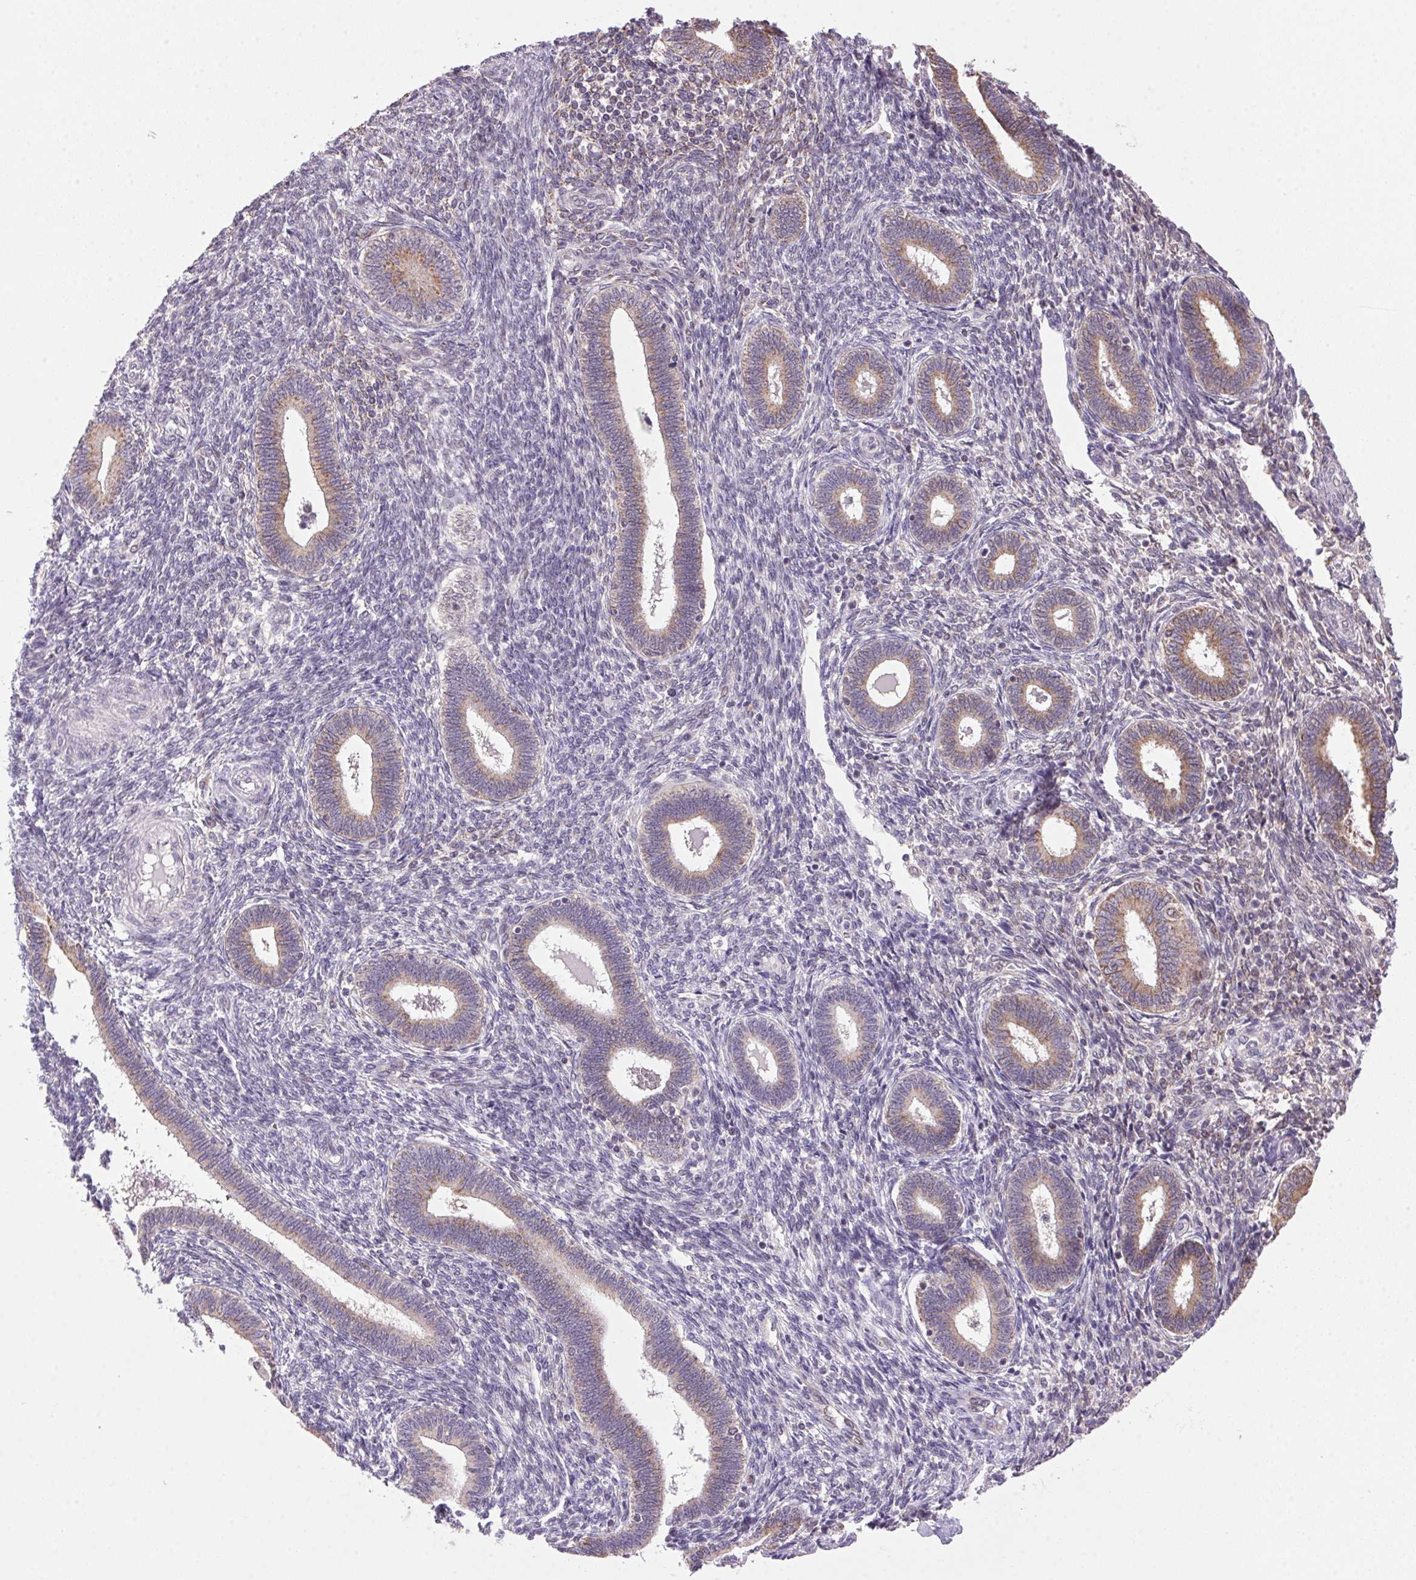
{"staining": {"intensity": "negative", "quantity": "none", "location": "none"}, "tissue": "endometrium", "cell_type": "Cells in endometrial stroma", "image_type": "normal", "snomed": [{"axis": "morphology", "description": "Normal tissue, NOS"}, {"axis": "topography", "description": "Endometrium"}], "caption": "Photomicrograph shows no significant protein expression in cells in endometrial stroma of normal endometrium.", "gene": "AKR1E2", "patient": {"sex": "female", "age": 42}}